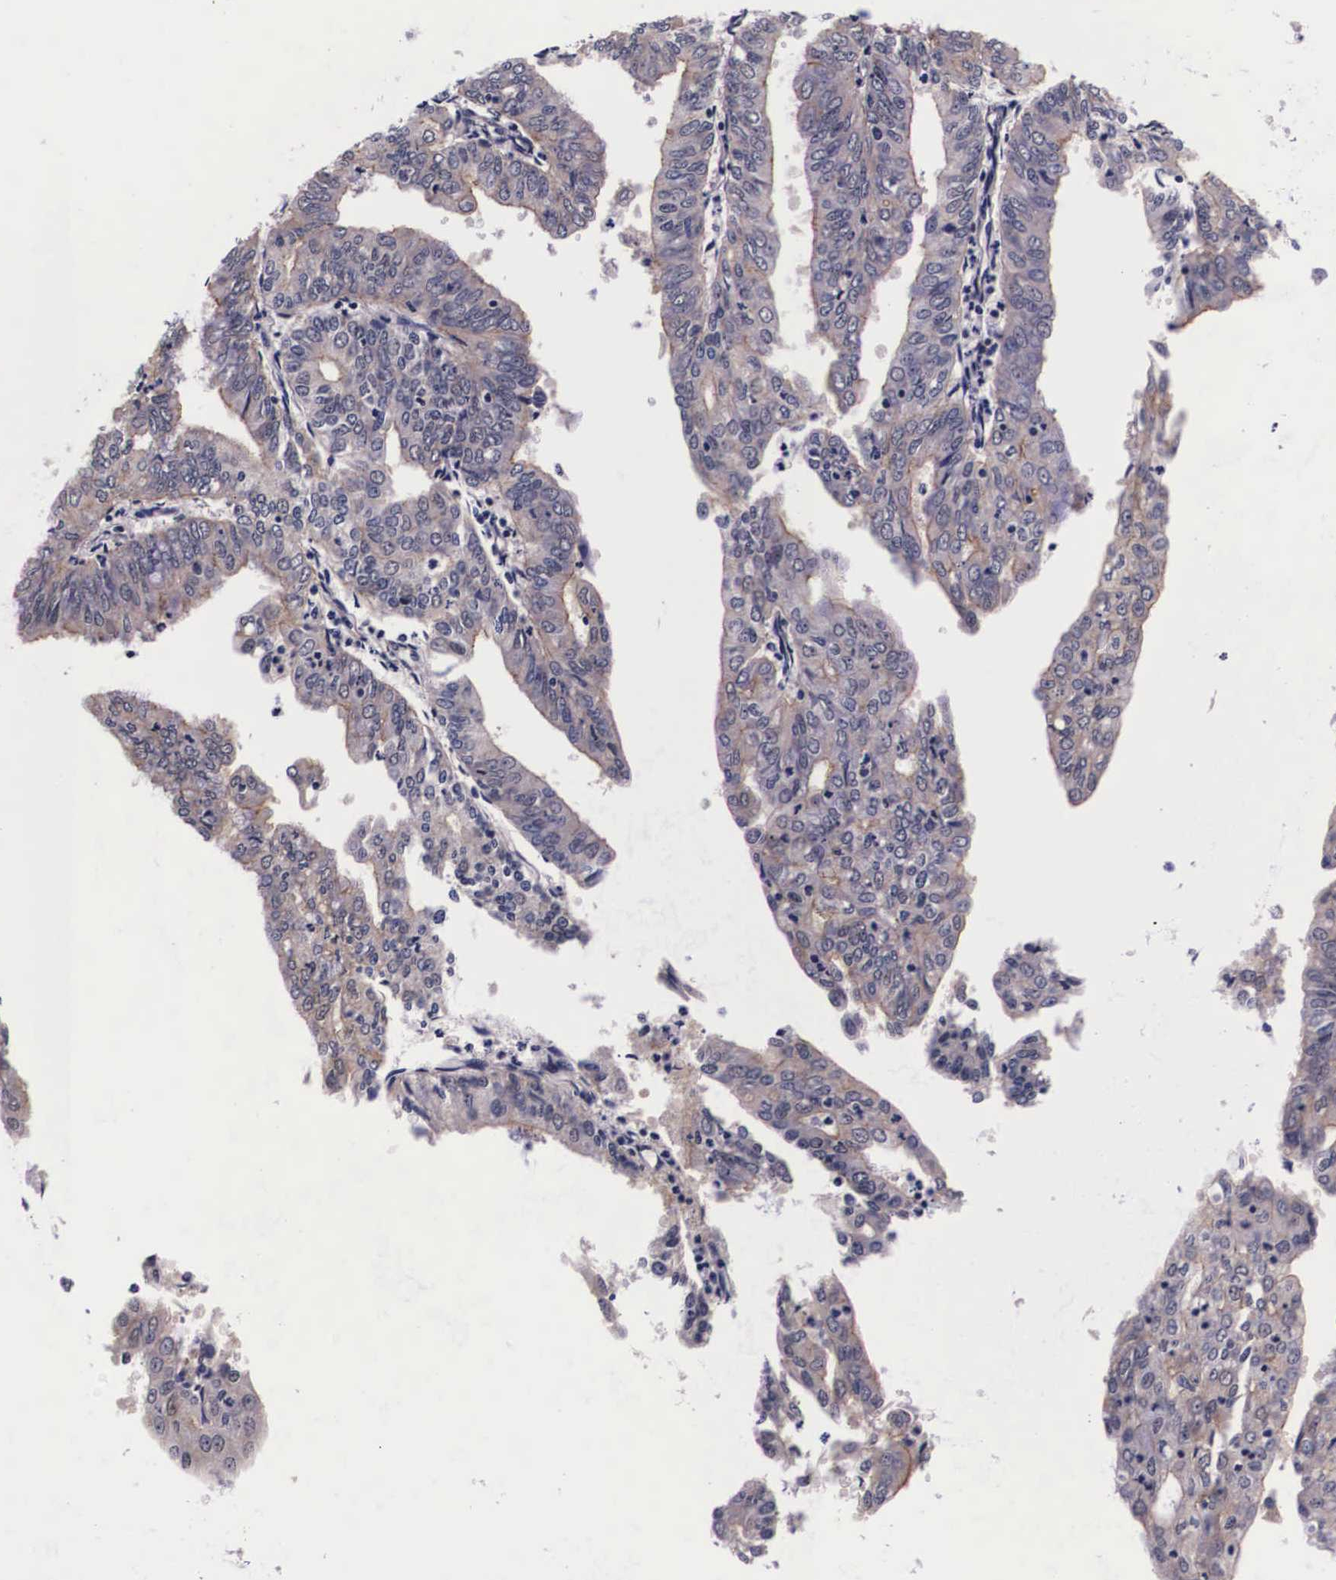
{"staining": {"intensity": "weak", "quantity": "25%-75%", "location": "cytoplasmic/membranous"}, "tissue": "endometrial cancer", "cell_type": "Tumor cells", "image_type": "cancer", "snomed": [{"axis": "morphology", "description": "Adenocarcinoma, NOS"}, {"axis": "topography", "description": "Endometrium"}], "caption": "Immunohistochemical staining of endometrial adenocarcinoma displays low levels of weak cytoplasmic/membranous positivity in about 25%-75% of tumor cells.", "gene": "PHETA2", "patient": {"sex": "female", "age": 79}}